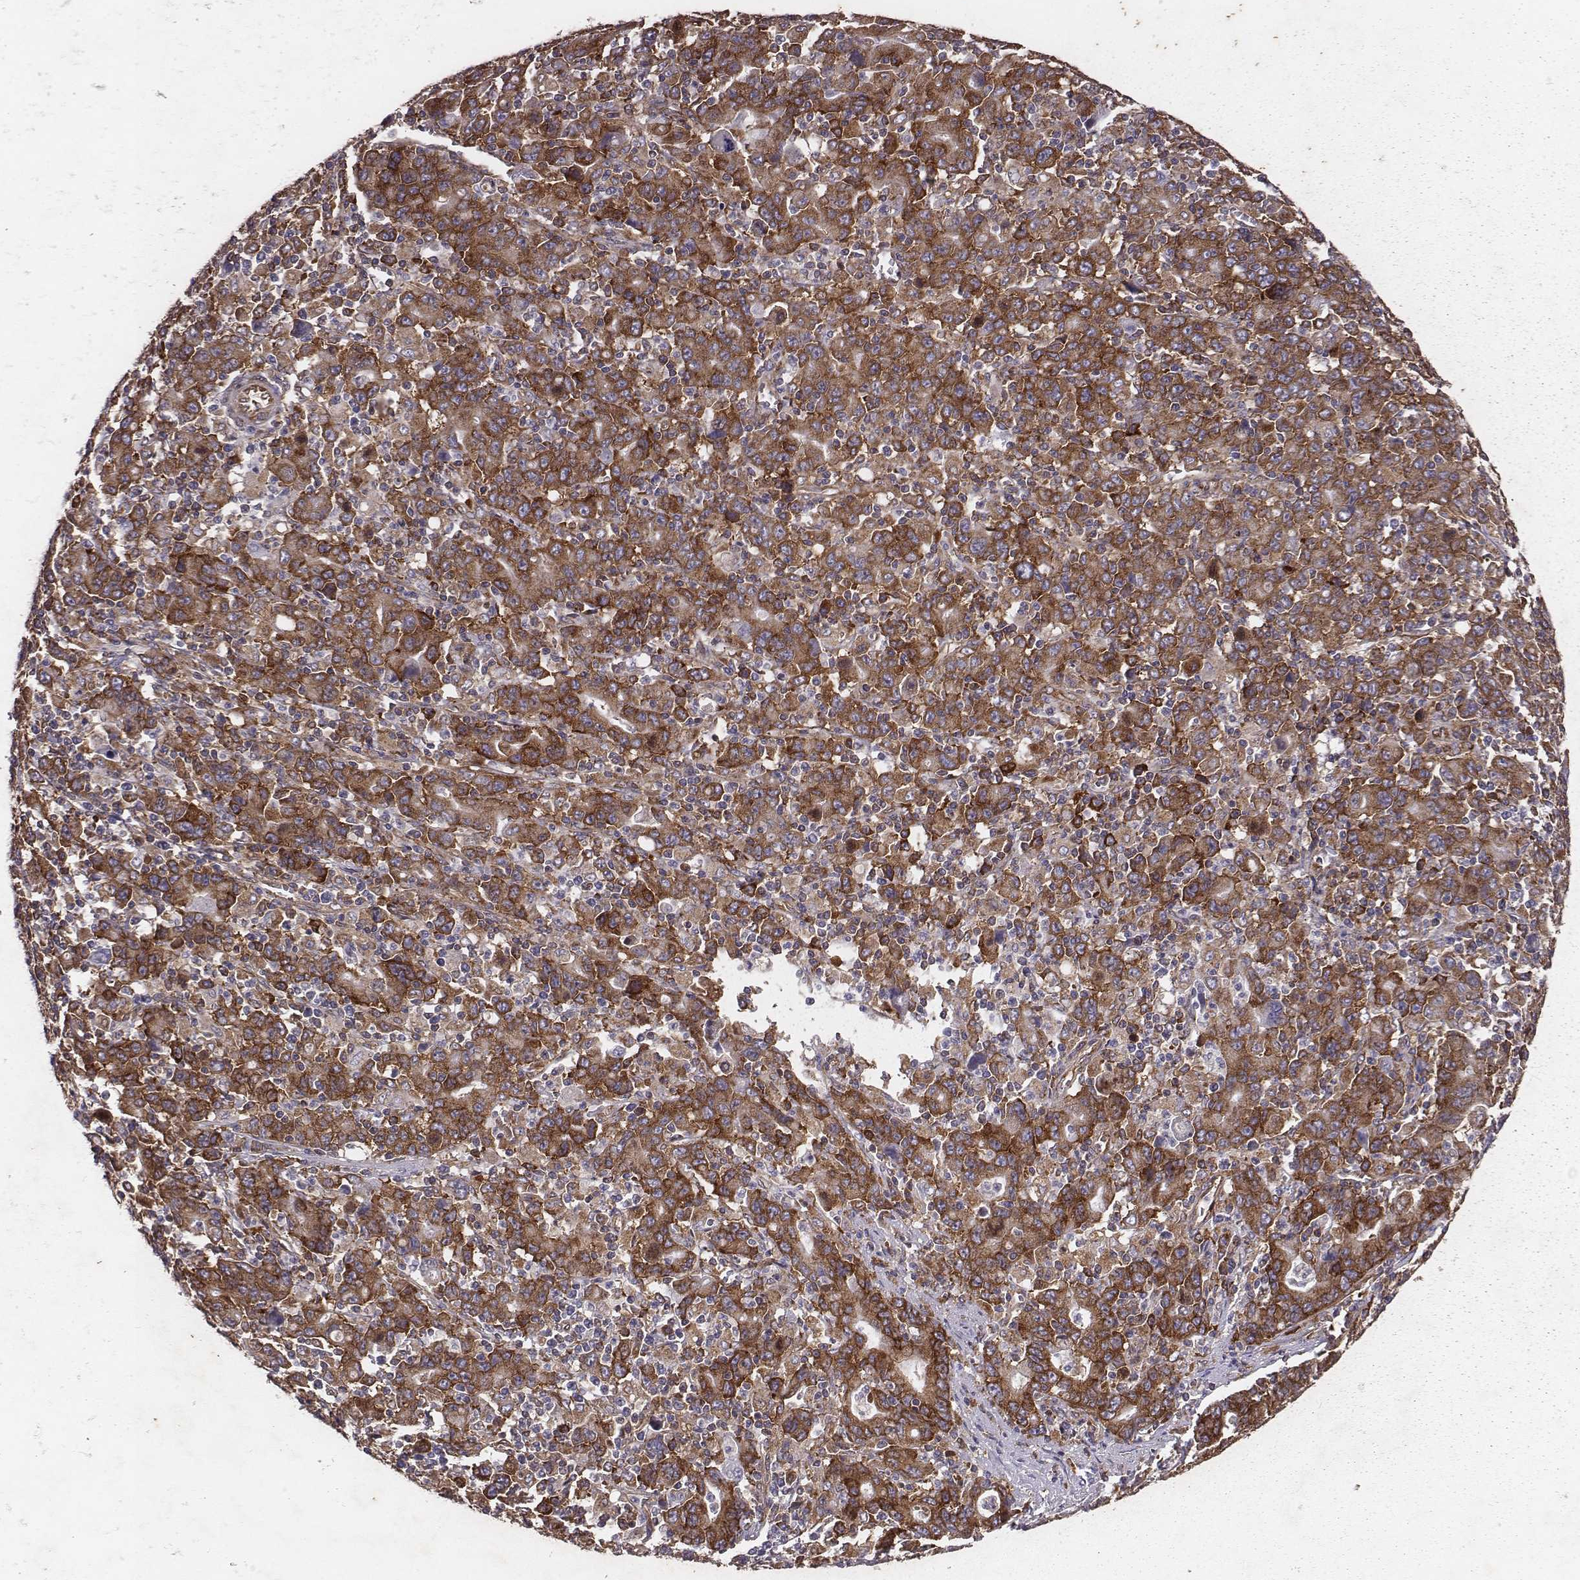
{"staining": {"intensity": "moderate", "quantity": ">75%", "location": "cytoplasmic/membranous"}, "tissue": "stomach cancer", "cell_type": "Tumor cells", "image_type": "cancer", "snomed": [{"axis": "morphology", "description": "Adenocarcinoma, NOS"}, {"axis": "topography", "description": "Stomach, upper"}], "caption": "Adenocarcinoma (stomach) tissue displays moderate cytoplasmic/membranous expression in about >75% of tumor cells, visualized by immunohistochemistry.", "gene": "TXLNA", "patient": {"sex": "male", "age": 69}}